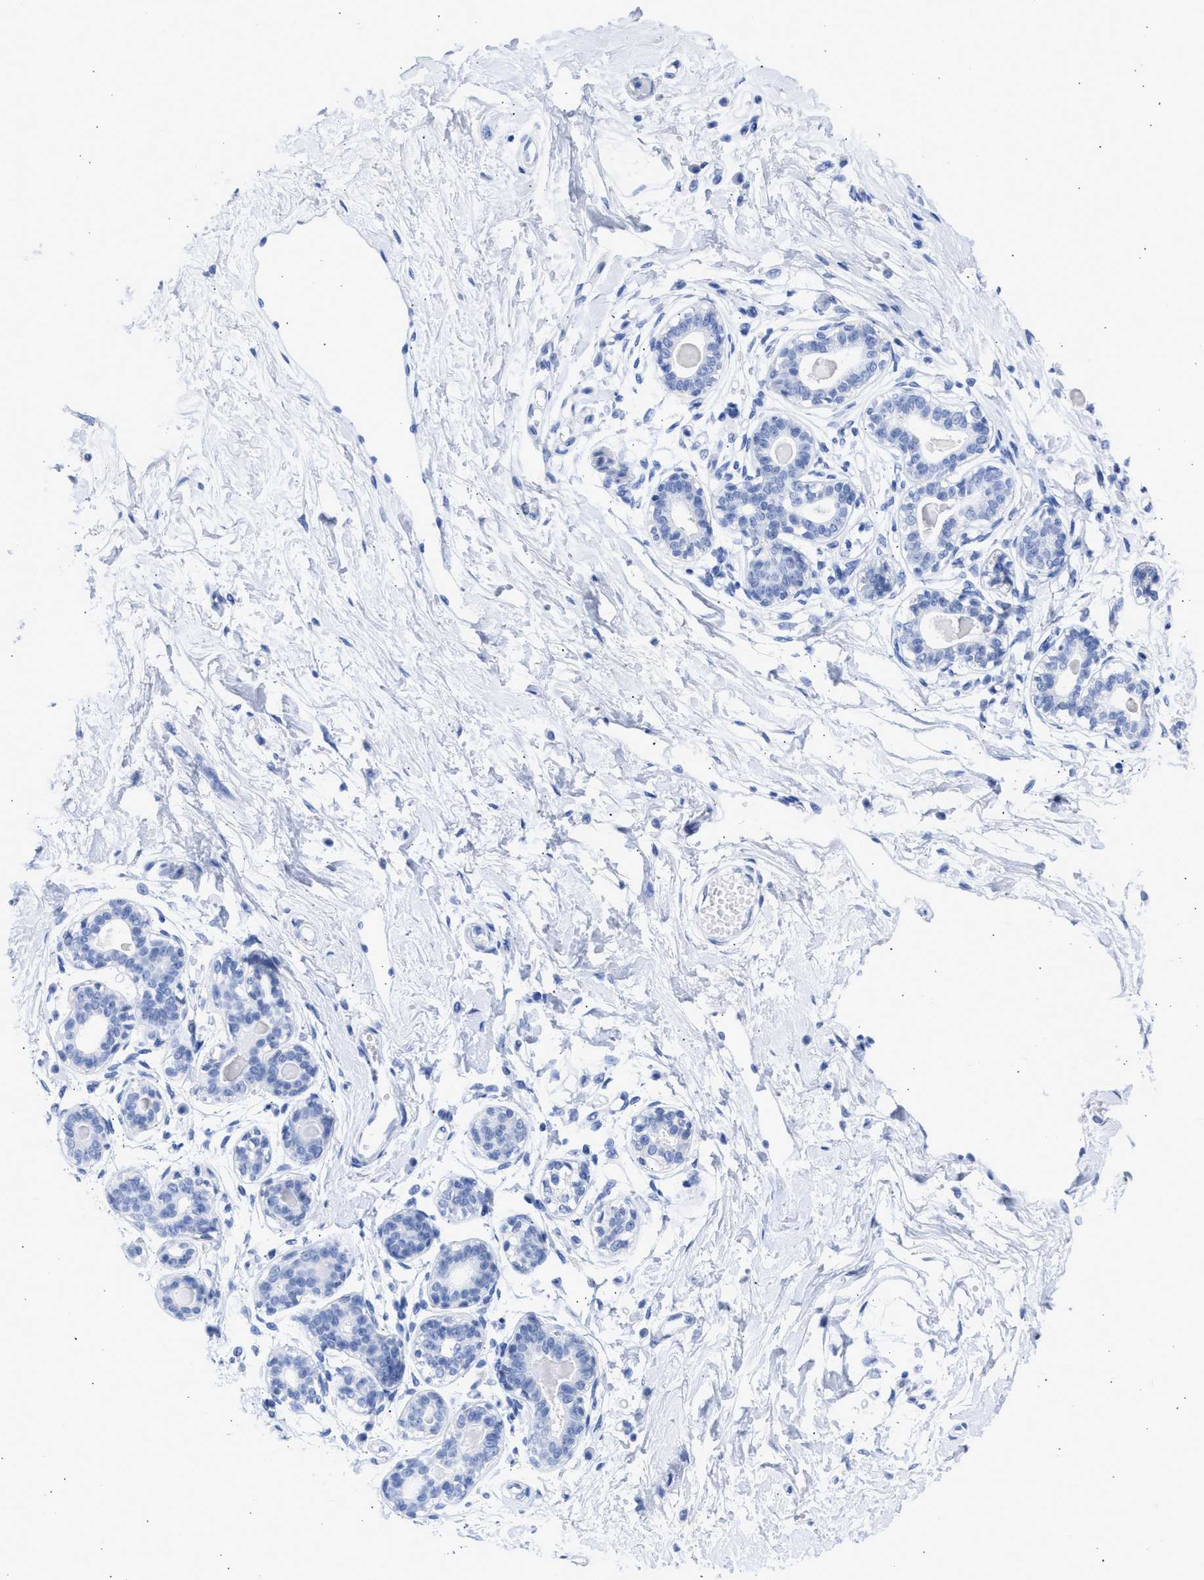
{"staining": {"intensity": "negative", "quantity": "none", "location": "none"}, "tissue": "breast", "cell_type": "Adipocytes", "image_type": "normal", "snomed": [{"axis": "morphology", "description": "Normal tissue, NOS"}, {"axis": "topography", "description": "Breast"}], "caption": "A high-resolution micrograph shows immunohistochemistry (IHC) staining of benign breast, which demonstrates no significant expression in adipocytes.", "gene": "RSPH1", "patient": {"sex": "female", "age": 45}}